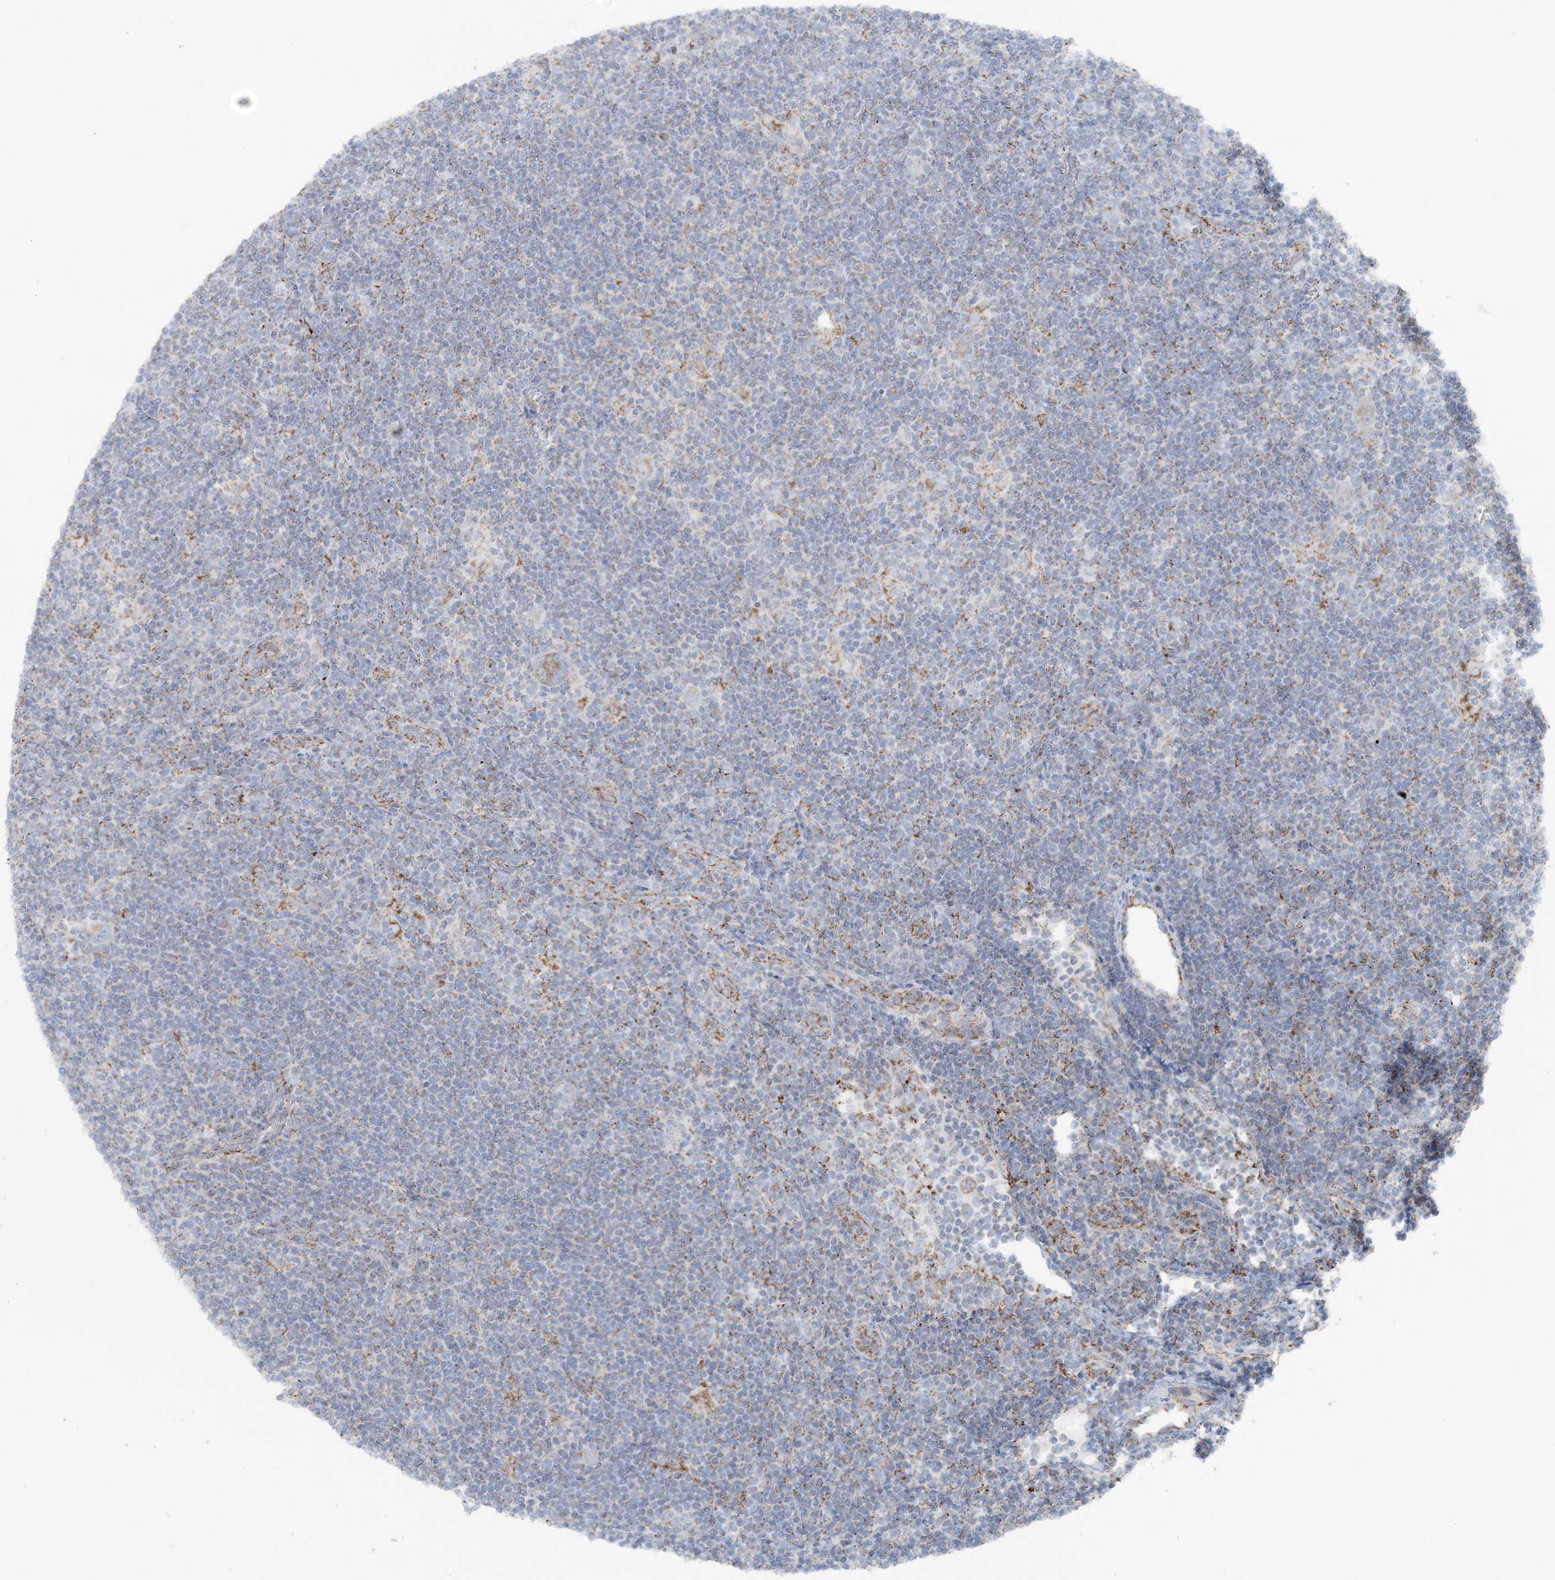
{"staining": {"intensity": "weak", "quantity": "<25%", "location": "cytoplasmic/membranous"}, "tissue": "lymphoma", "cell_type": "Tumor cells", "image_type": "cancer", "snomed": [{"axis": "morphology", "description": "Hodgkin's disease, NOS"}, {"axis": "topography", "description": "Lymph node"}], "caption": "The image reveals no staining of tumor cells in Hodgkin's disease. Brightfield microscopy of immunohistochemistry (IHC) stained with DAB (3,3'-diaminobenzidine) (brown) and hematoxylin (blue), captured at high magnification.", "gene": "PCCB", "patient": {"sex": "female", "age": 57}}